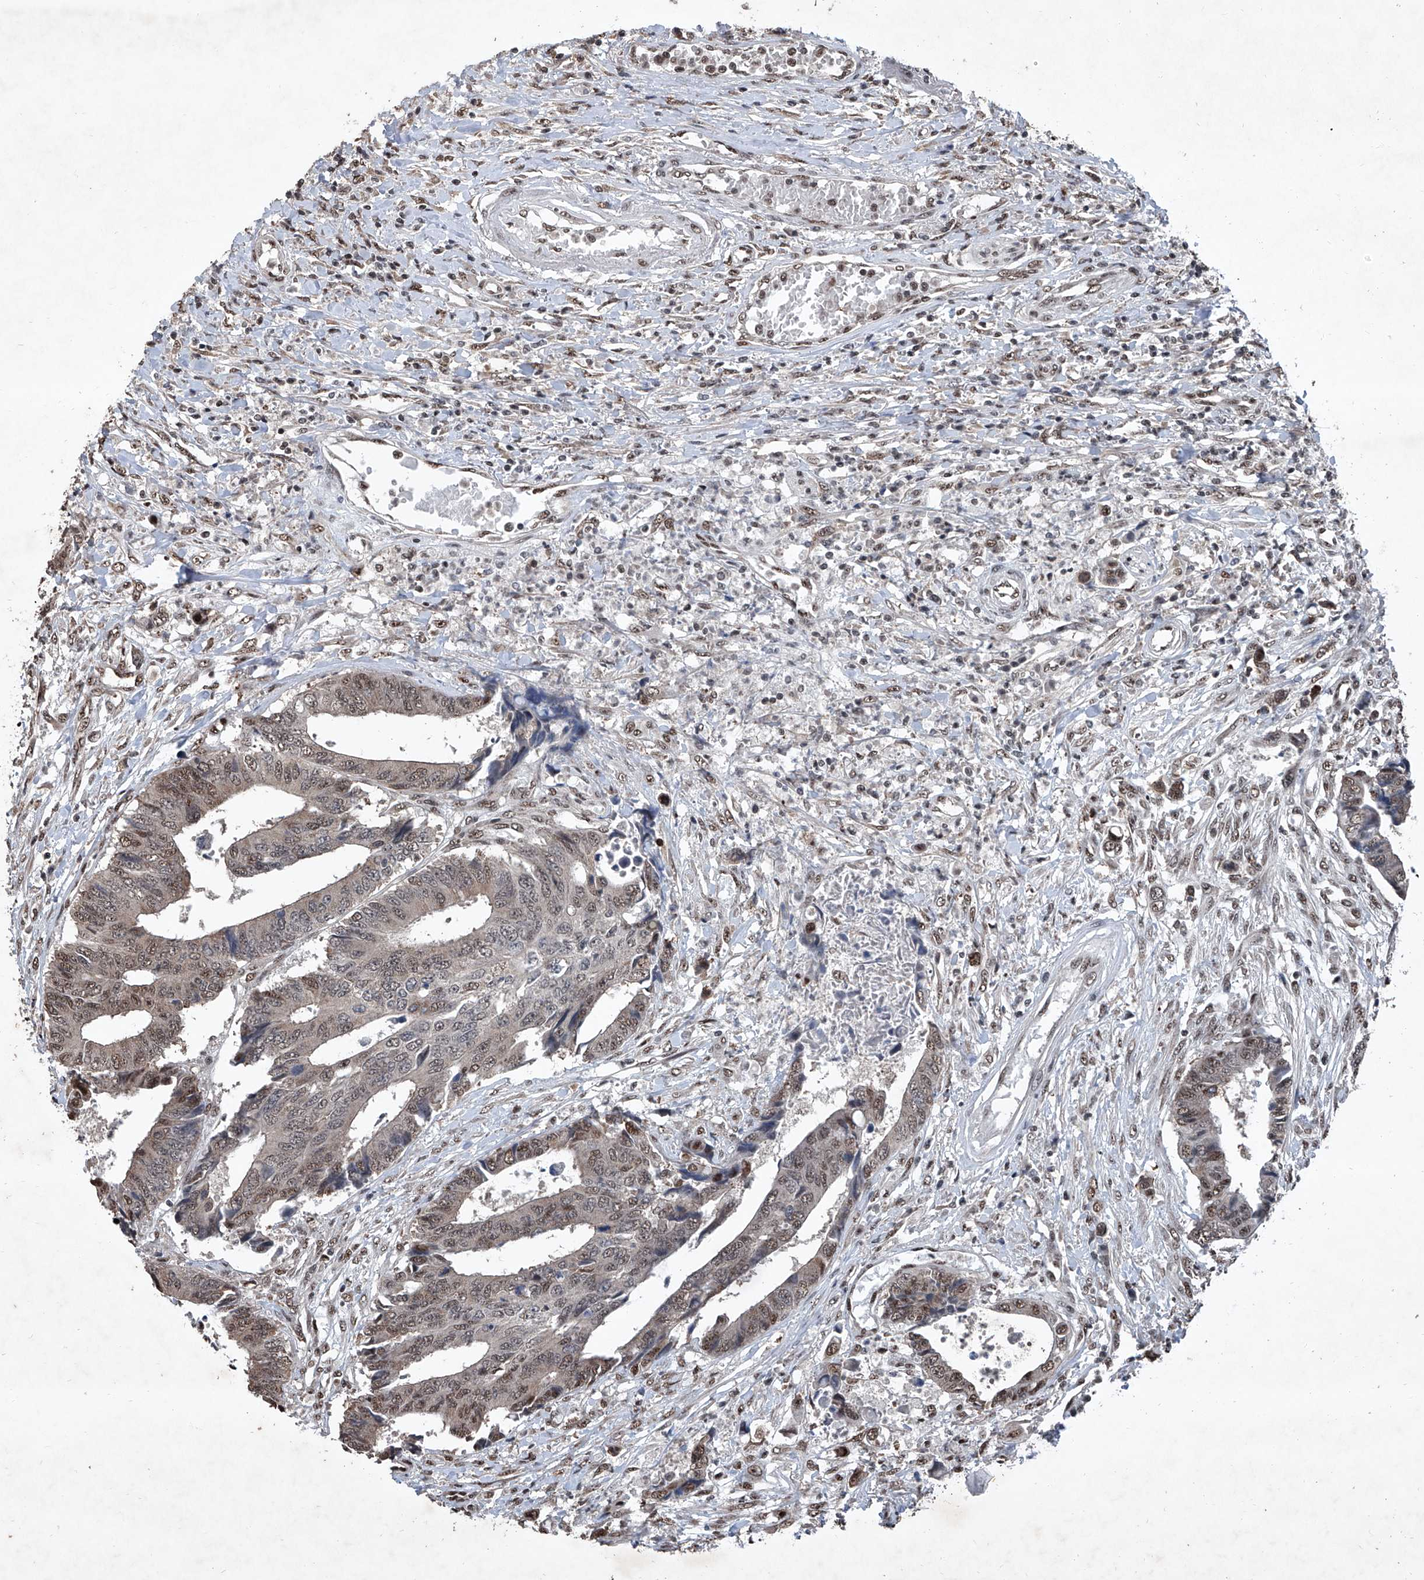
{"staining": {"intensity": "moderate", "quantity": ">75%", "location": "nuclear"}, "tissue": "colorectal cancer", "cell_type": "Tumor cells", "image_type": "cancer", "snomed": [{"axis": "morphology", "description": "Adenocarcinoma, NOS"}, {"axis": "topography", "description": "Rectum"}], "caption": "The histopathology image shows immunohistochemical staining of colorectal cancer (adenocarcinoma). There is moderate nuclear expression is identified in approximately >75% of tumor cells. (IHC, brightfield microscopy, high magnification).", "gene": "DDX39B", "patient": {"sex": "male", "age": 84}}